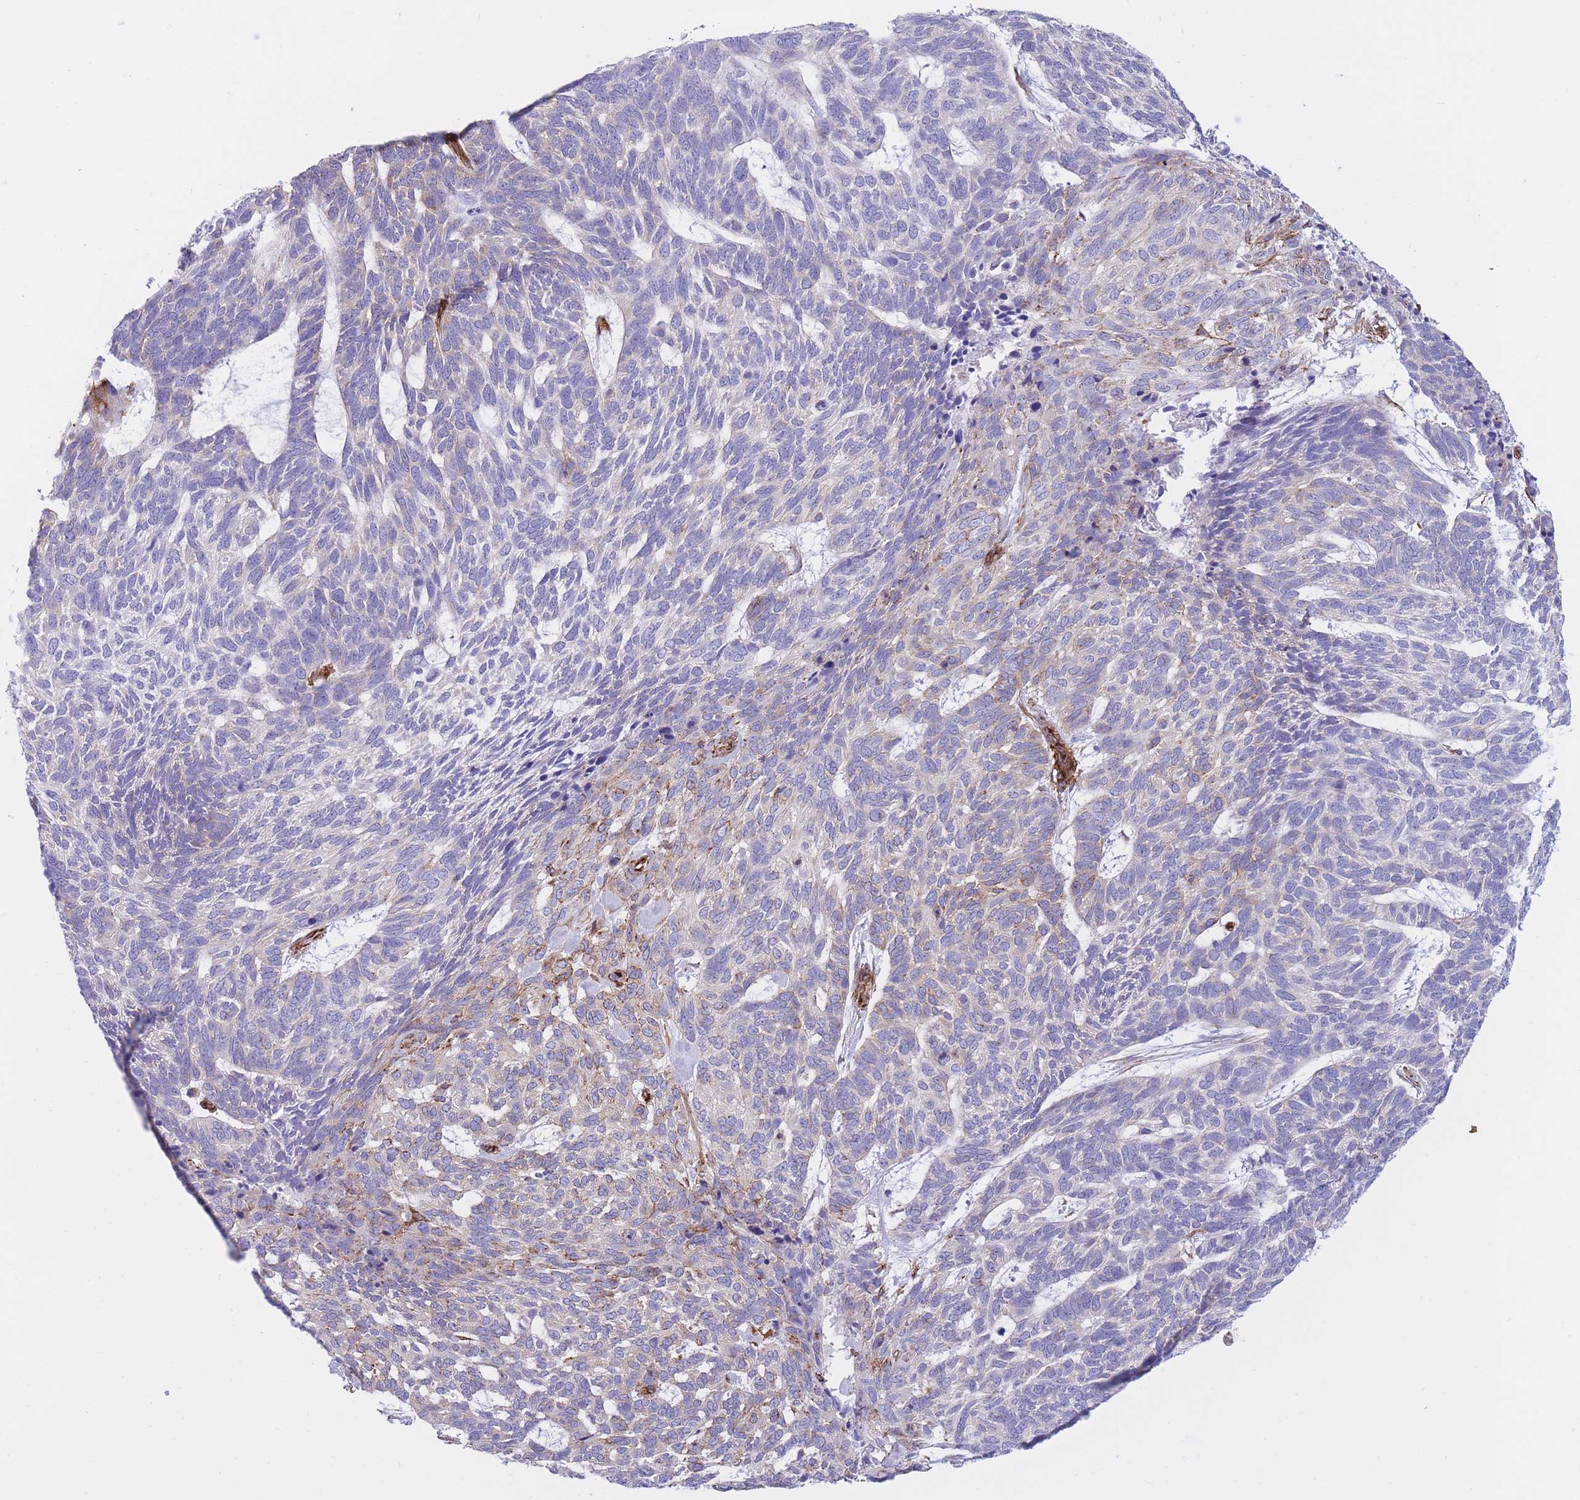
{"staining": {"intensity": "negative", "quantity": "none", "location": "none"}, "tissue": "skin cancer", "cell_type": "Tumor cells", "image_type": "cancer", "snomed": [{"axis": "morphology", "description": "Basal cell carcinoma"}, {"axis": "topography", "description": "Skin"}], "caption": "Tumor cells are negative for protein expression in human skin cancer.", "gene": "CAVIN1", "patient": {"sex": "female", "age": 65}}